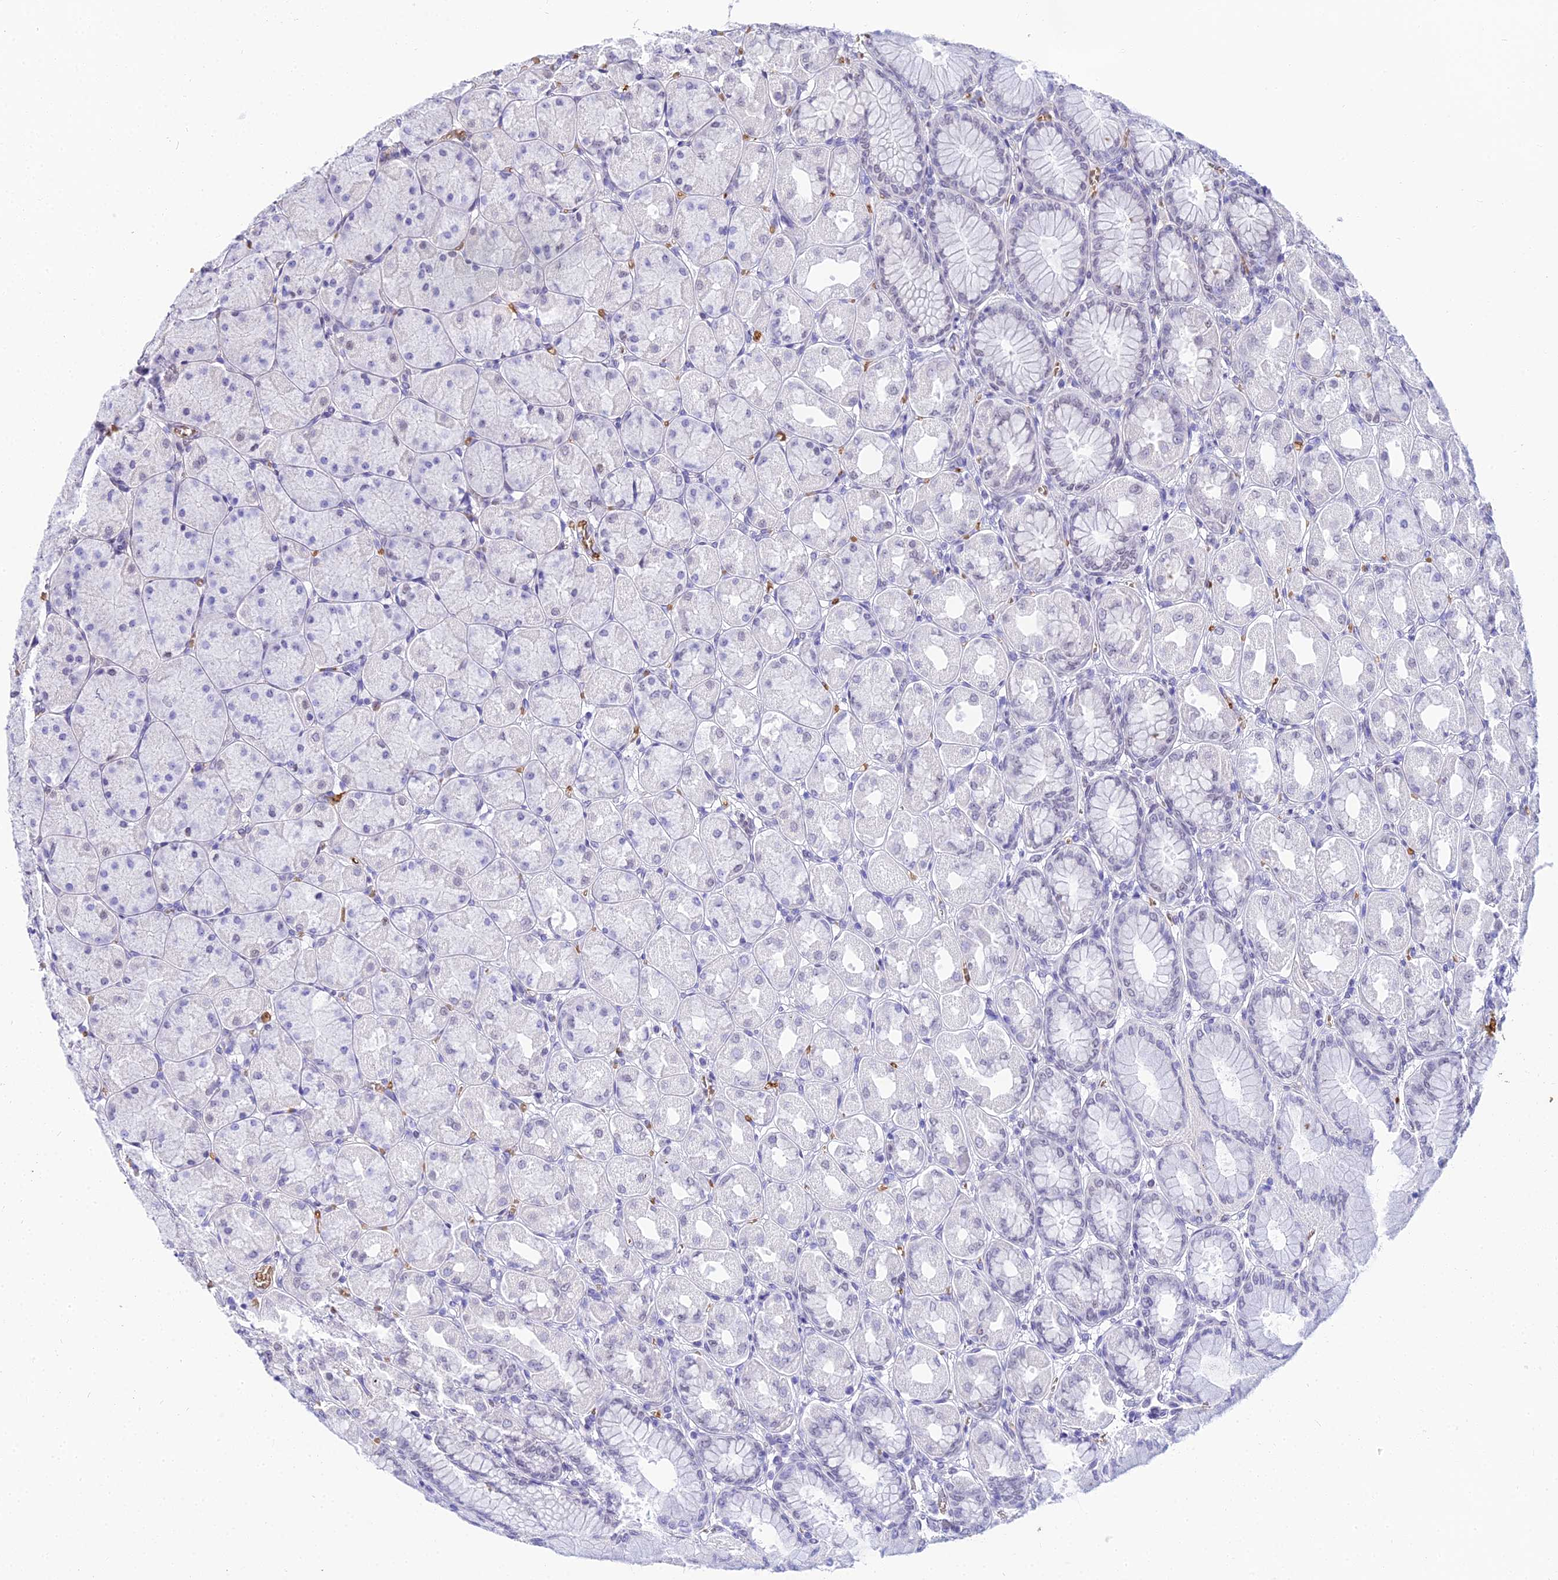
{"staining": {"intensity": "moderate", "quantity": "<25%", "location": "nuclear"}, "tissue": "stomach", "cell_type": "Glandular cells", "image_type": "normal", "snomed": [{"axis": "morphology", "description": "Normal tissue, NOS"}, {"axis": "topography", "description": "Stomach, upper"}], "caption": "A high-resolution image shows immunohistochemistry staining of benign stomach, which reveals moderate nuclear staining in about <25% of glandular cells.", "gene": "BCL9", "patient": {"sex": "female", "age": 56}}